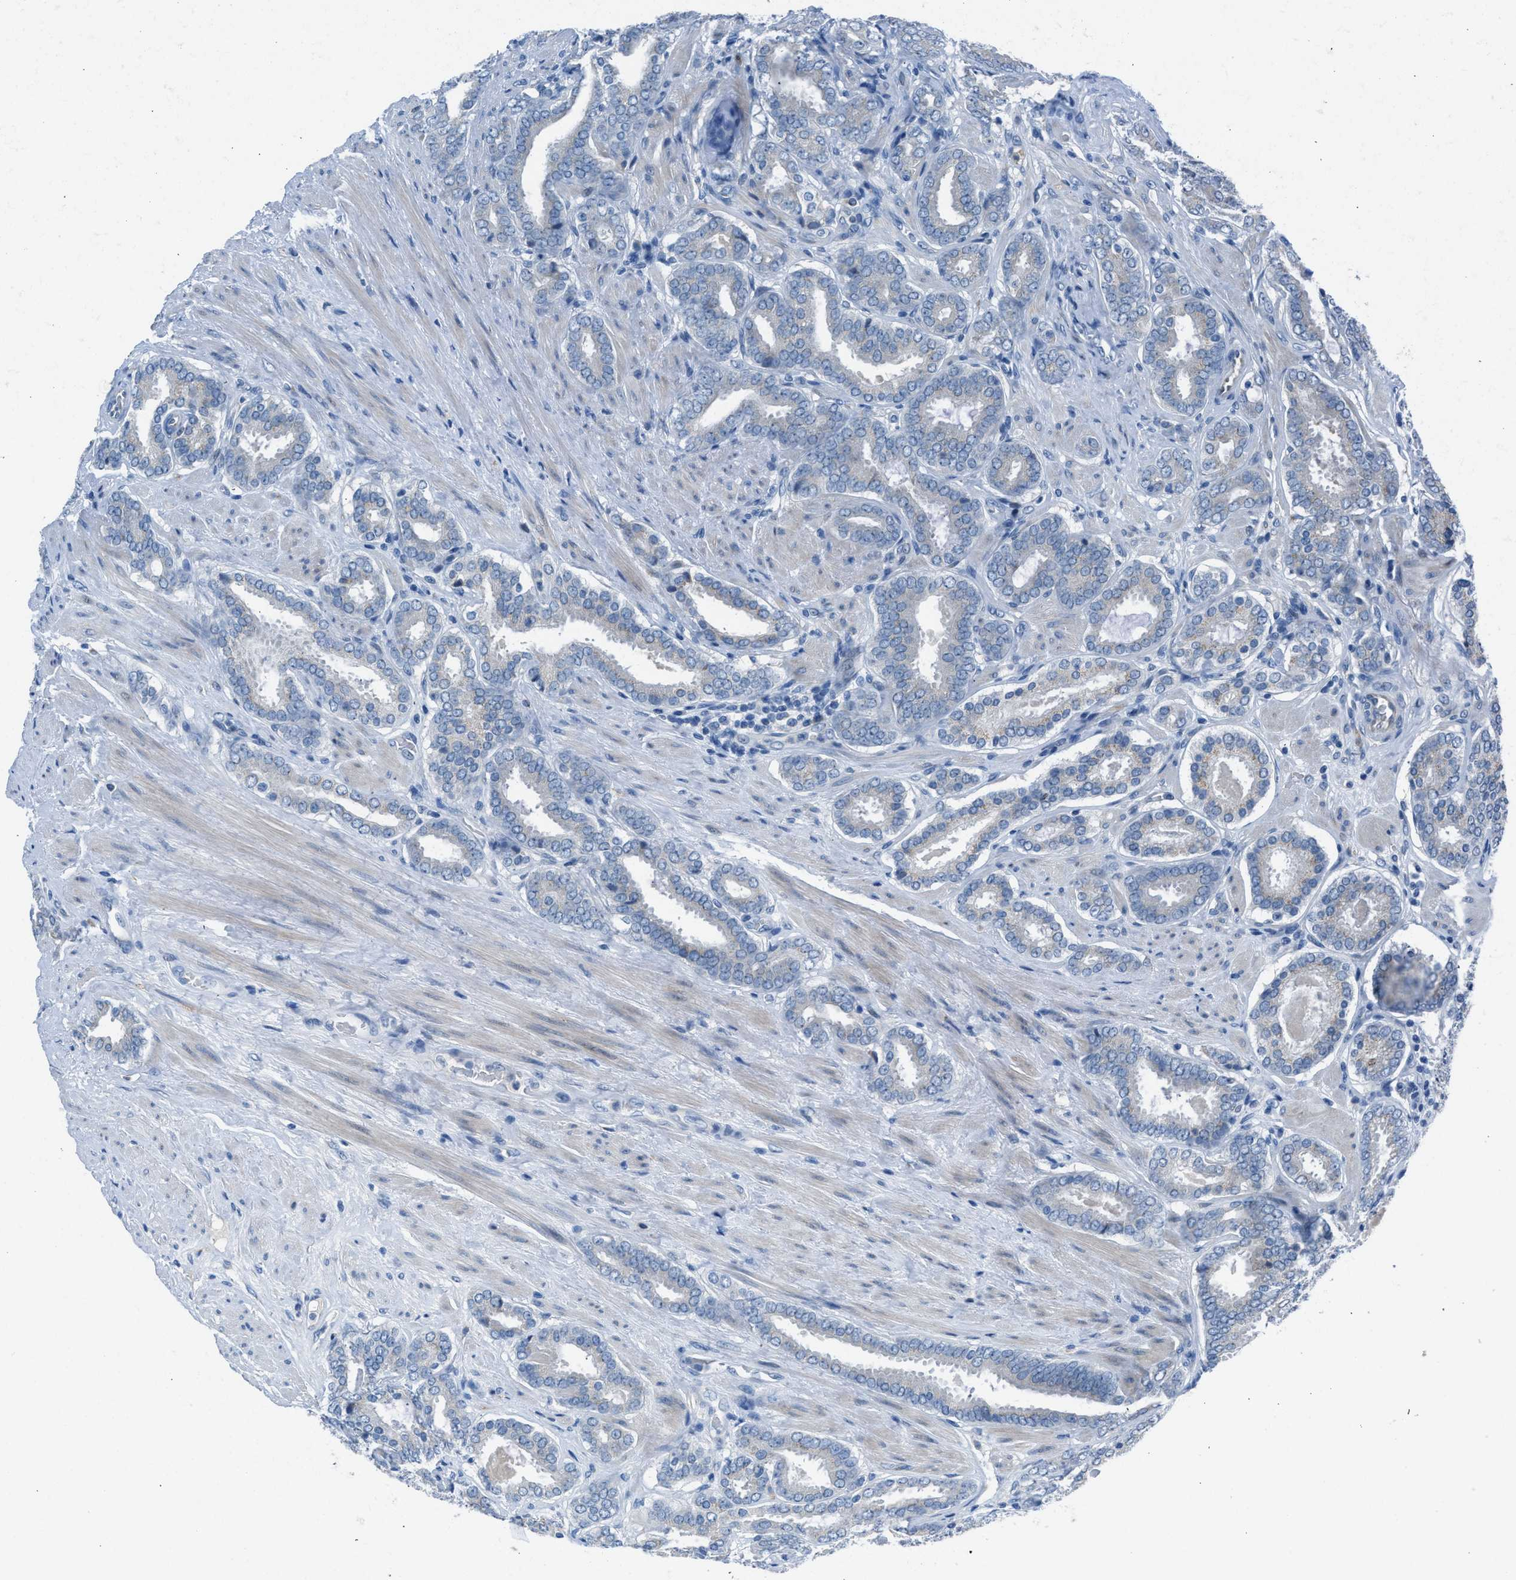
{"staining": {"intensity": "negative", "quantity": "none", "location": "none"}, "tissue": "prostate cancer", "cell_type": "Tumor cells", "image_type": "cancer", "snomed": [{"axis": "morphology", "description": "Adenocarcinoma, Low grade"}, {"axis": "topography", "description": "Prostate"}], "caption": "This photomicrograph is of prostate cancer stained with immunohistochemistry to label a protein in brown with the nuclei are counter-stained blue. There is no expression in tumor cells.", "gene": "RNF41", "patient": {"sex": "male", "age": 69}}